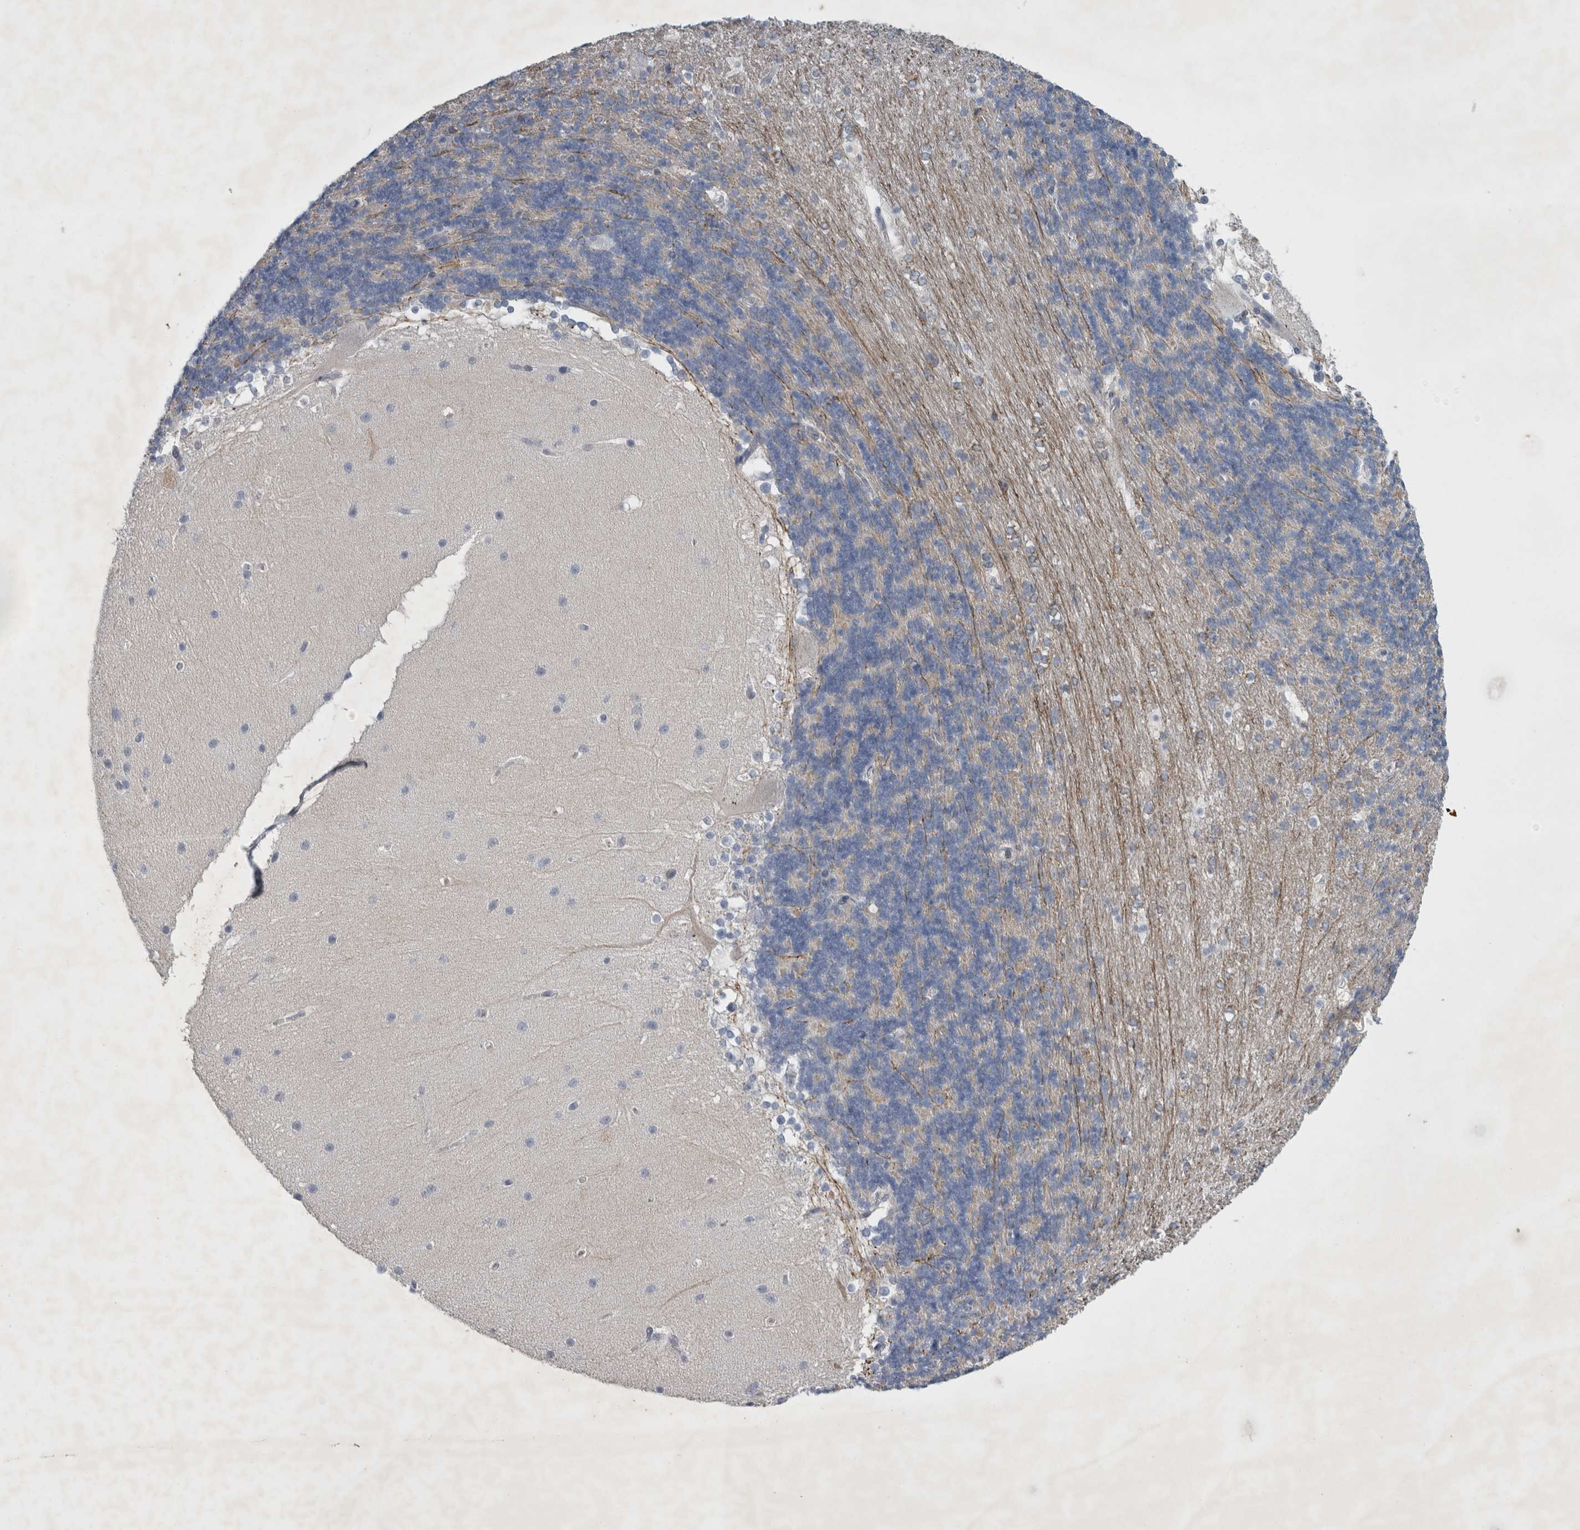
{"staining": {"intensity": "negative", "quantity": "none", "location": "none"}, "tissue": "cerebellum", "cell_type": "Cells in granular layer", "image_type": "normal", "snomed": [{"axis": "morphology", "description": "Normal tissue, NOS"}, {"axis": "topography", "description": "Cerebellum"}], "caption": "IHC histopathology image of normal human cerebellum stained for a protein (brown), which reveals no expression in cells in granular layer. (DAB immunohistochemistry (IHC) with hematoxylin counter stain).", "gene": "FXYD7", "patient": {"sex": "female", "age": 19}}